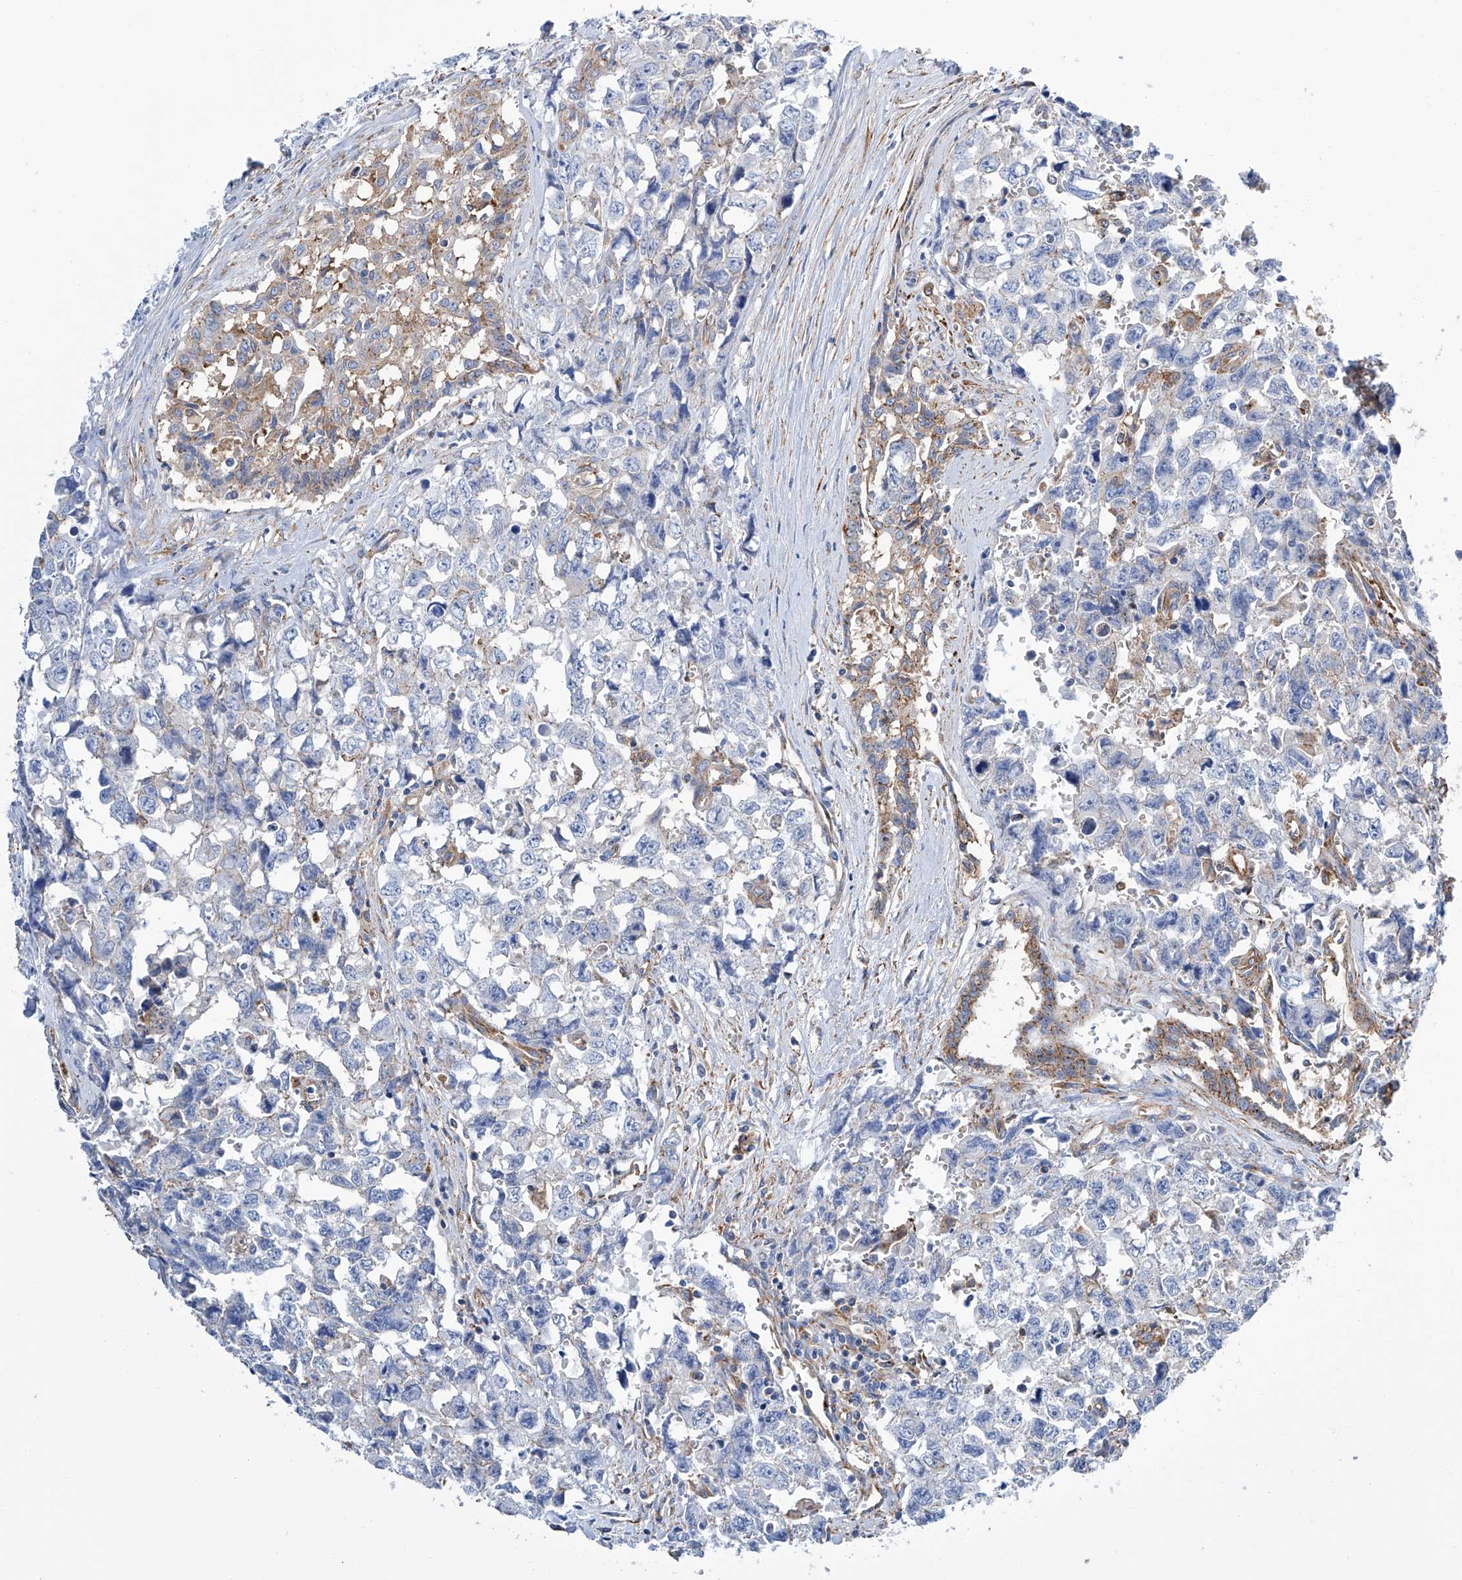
{"staining": {"intensity": "negative", "quantity": "none", "location": "none"}, "tissue": "testis cancer", "cell_type": "Tumor cells", "image_type": "cancer", "snomed": [{"axis": "morphology", "description": "Carcinoma, Embryonal, NOS"}, {"axis": "topography", "description": "Testis"}], "caption": "Testis embryonal carcinoma was stained to show a protein in brown. There is no significant expression in tumor cells. (DAB (3,3'-diaminobenzidine) IHC visualized using brightfield microscopy, high magnification).", "gene": "GPT", "patient": {"sex": "male", "age": 31}}